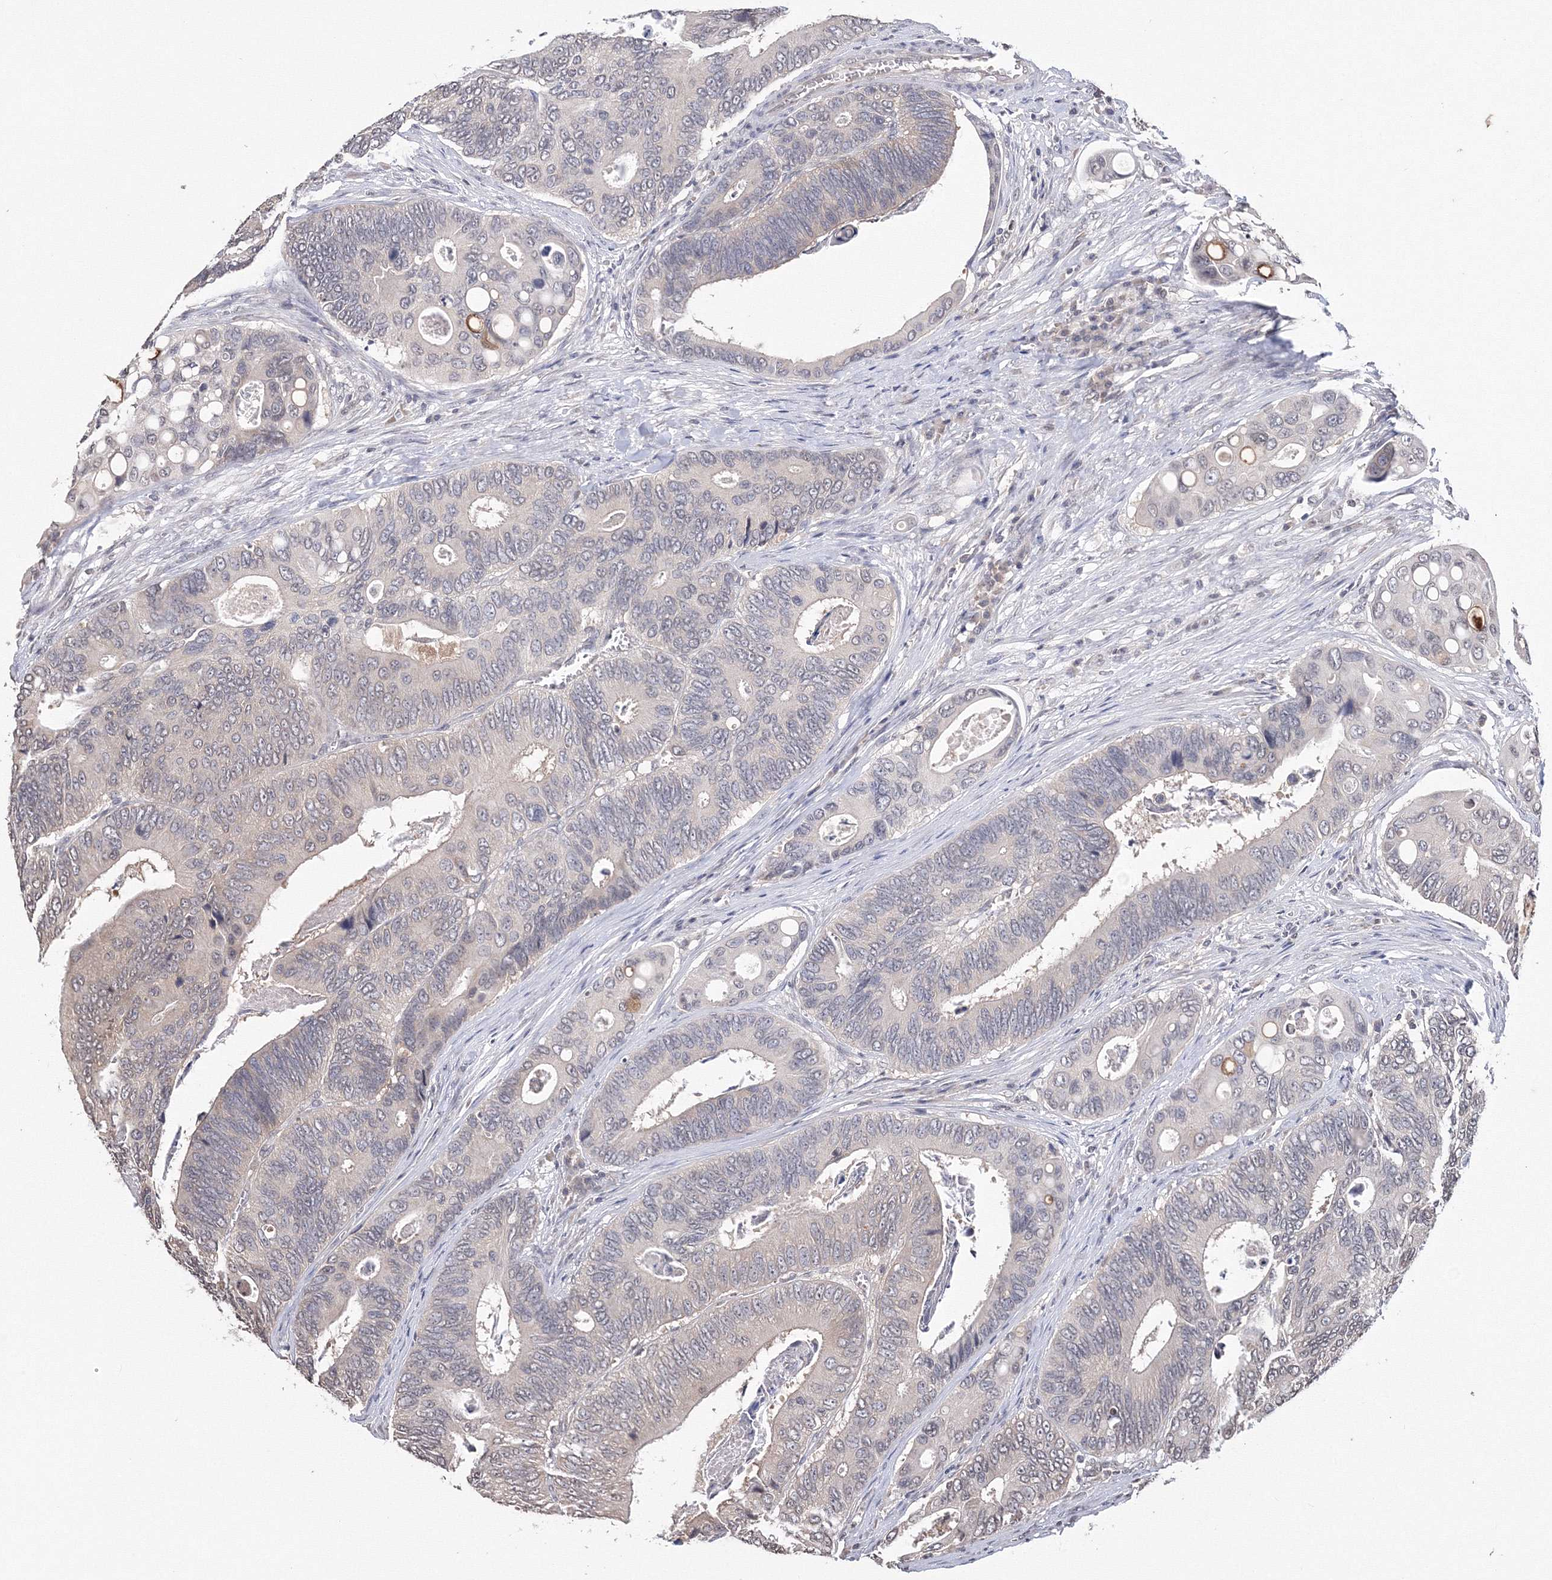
{"staining": {"intensity": "negative", "quantity": "none", "location": "none"}, "tissue": "colorectal cancer", "cell_type": "Tumor cells", "image_type": "cancer", "snomed": [{"axis": "morphology", "description": "Inflammation, NOS"}, {"axis": "morphology", "description": "Adenocarcinoma, NOS"}, {"axis": "topography", "description": "Colon"}], "caption": "The photomicrograph displays no staining of tumor cells in adenocarcinoma (colorectal). (DAB IHC, high magnification).", "gene": "GPN1", "patient": {"sex": "male", "age": 72}}